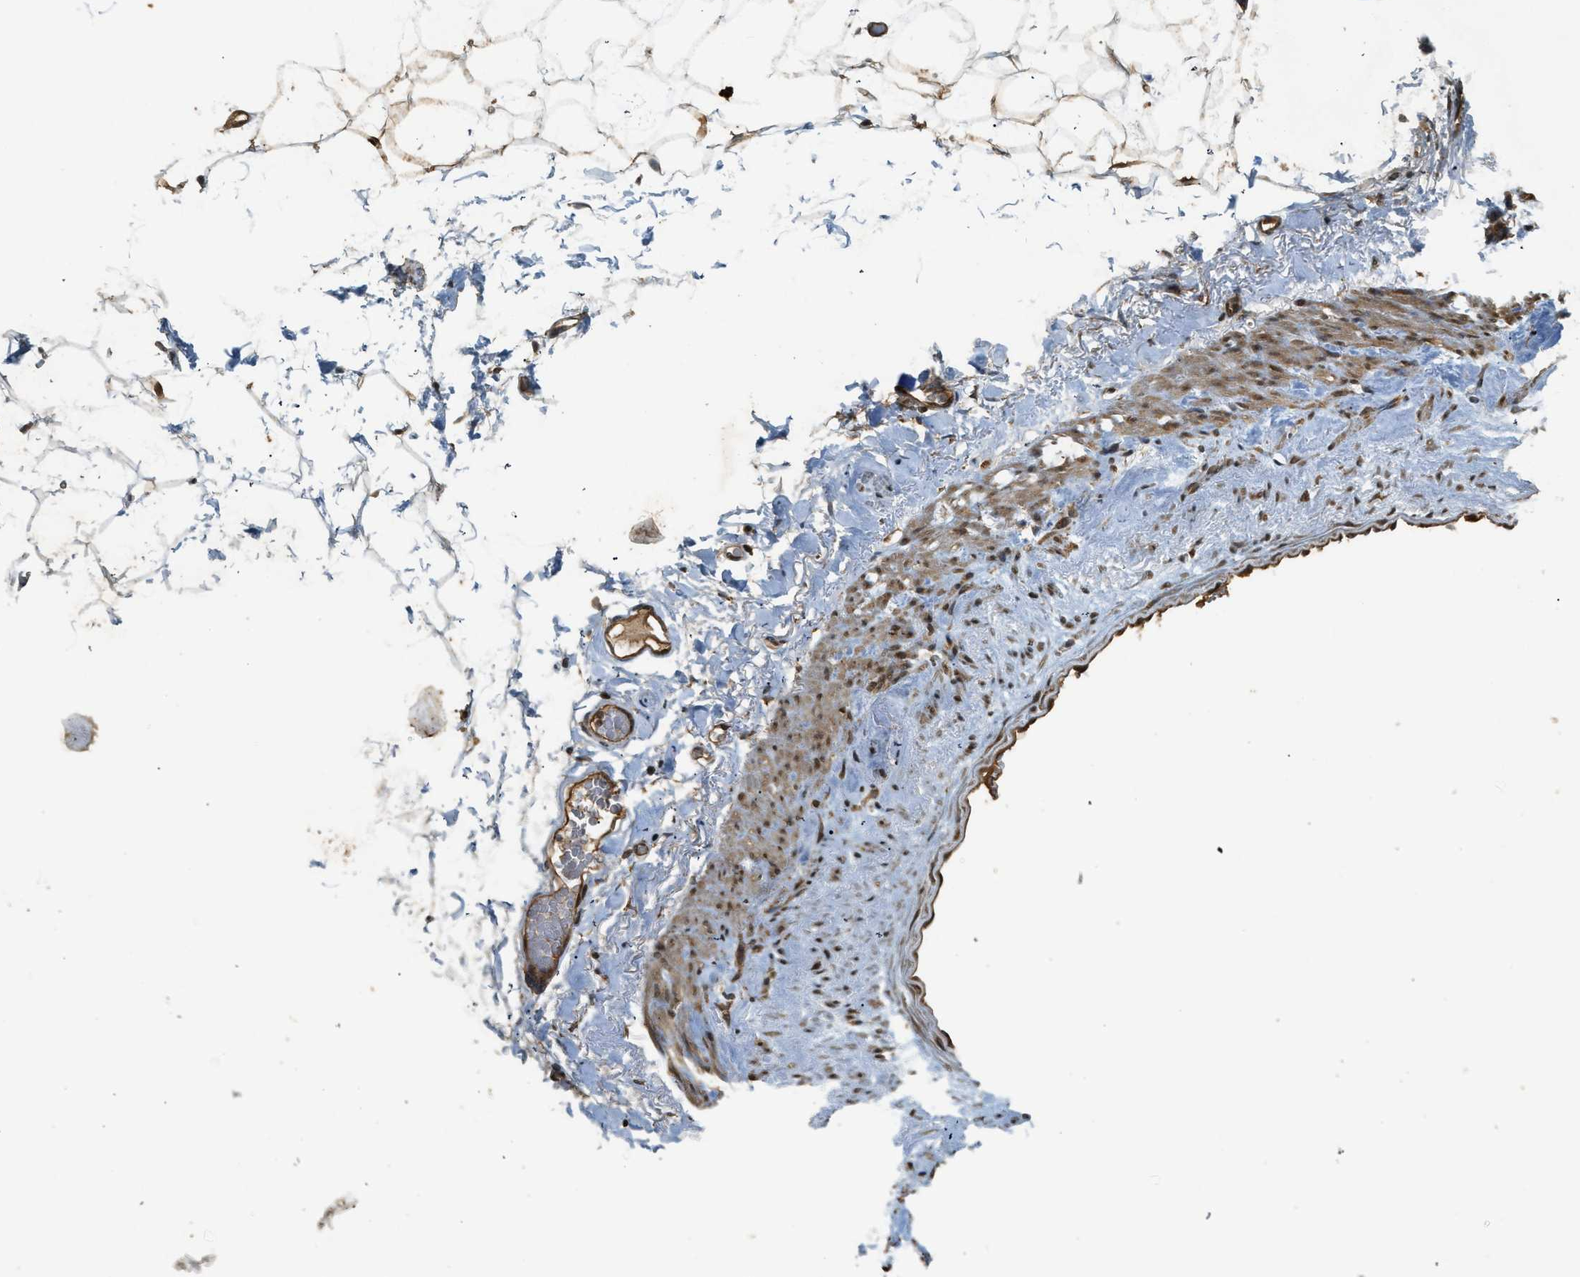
{"staining": {"intensity": "moderate", "quantity": ">75%", "location": "cytoplasmic/membranous,nuclear"}, "tissue": "adipose tissue", "cell_type": "Adipocytes", "image_type": "normal", "snomed": [{"axis": "morphology", "description": "Normal tissue, NOS"}, {"axis": "topography", "description": "Breast"}, {"axis": "topography", "description": "Soft tissue"}], "caption": "This histopathology image reveals benign adipose tissue stained with immunohistochemistry to label a protein in brown. The cytoplasmic/membranous,nuclear of adipocytes show moderate positivity for the protein. Nuclei are counter-stained blue.", "gene": "EIF2AK3", "patient": {"sex": "female", "age": 75}}